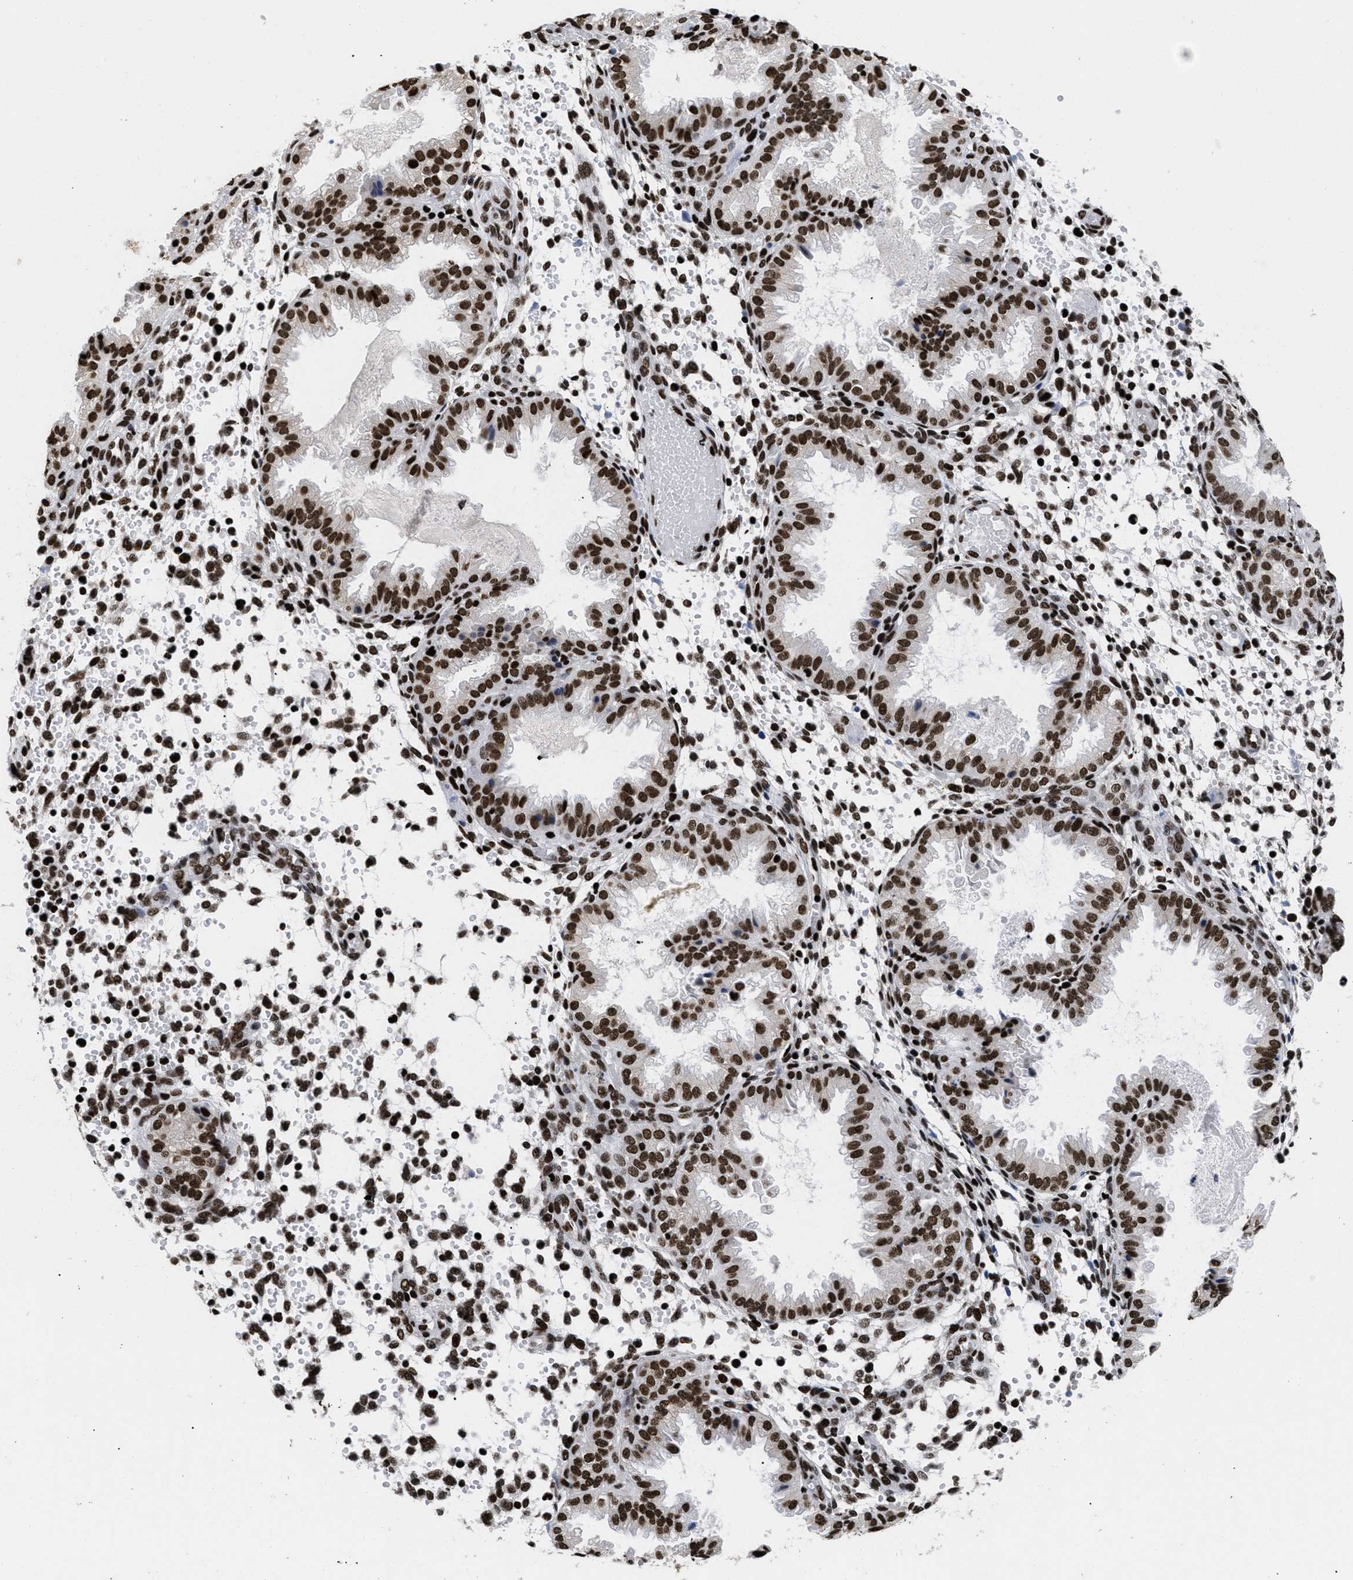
{"staining": {"intensity": "strong", "quantity": "25%-75%", "location": "nuclear"}, "tissue": "endometrium", "cell_type": "Cells in endometrial stroma", "image_type": "normal", "snomed": [{"axis": "morphology", "description": "Normal tissue, NOS"}, {"axis": "topography", "description": "Endometrium"}], "caption": "DAB (3,3'-diaminobenzidine) immunohistochemical staining of normal endometrium exhibits strong nuclear protein expression in about 25%-75% of cells in endometrial stroma. (Stains: DAB in brown, nuclei in blue, Microscopy: brightfield microscopy at high magnification).", "gene": "CALHM3", "patient": {"sex": "female", "age": 33}}